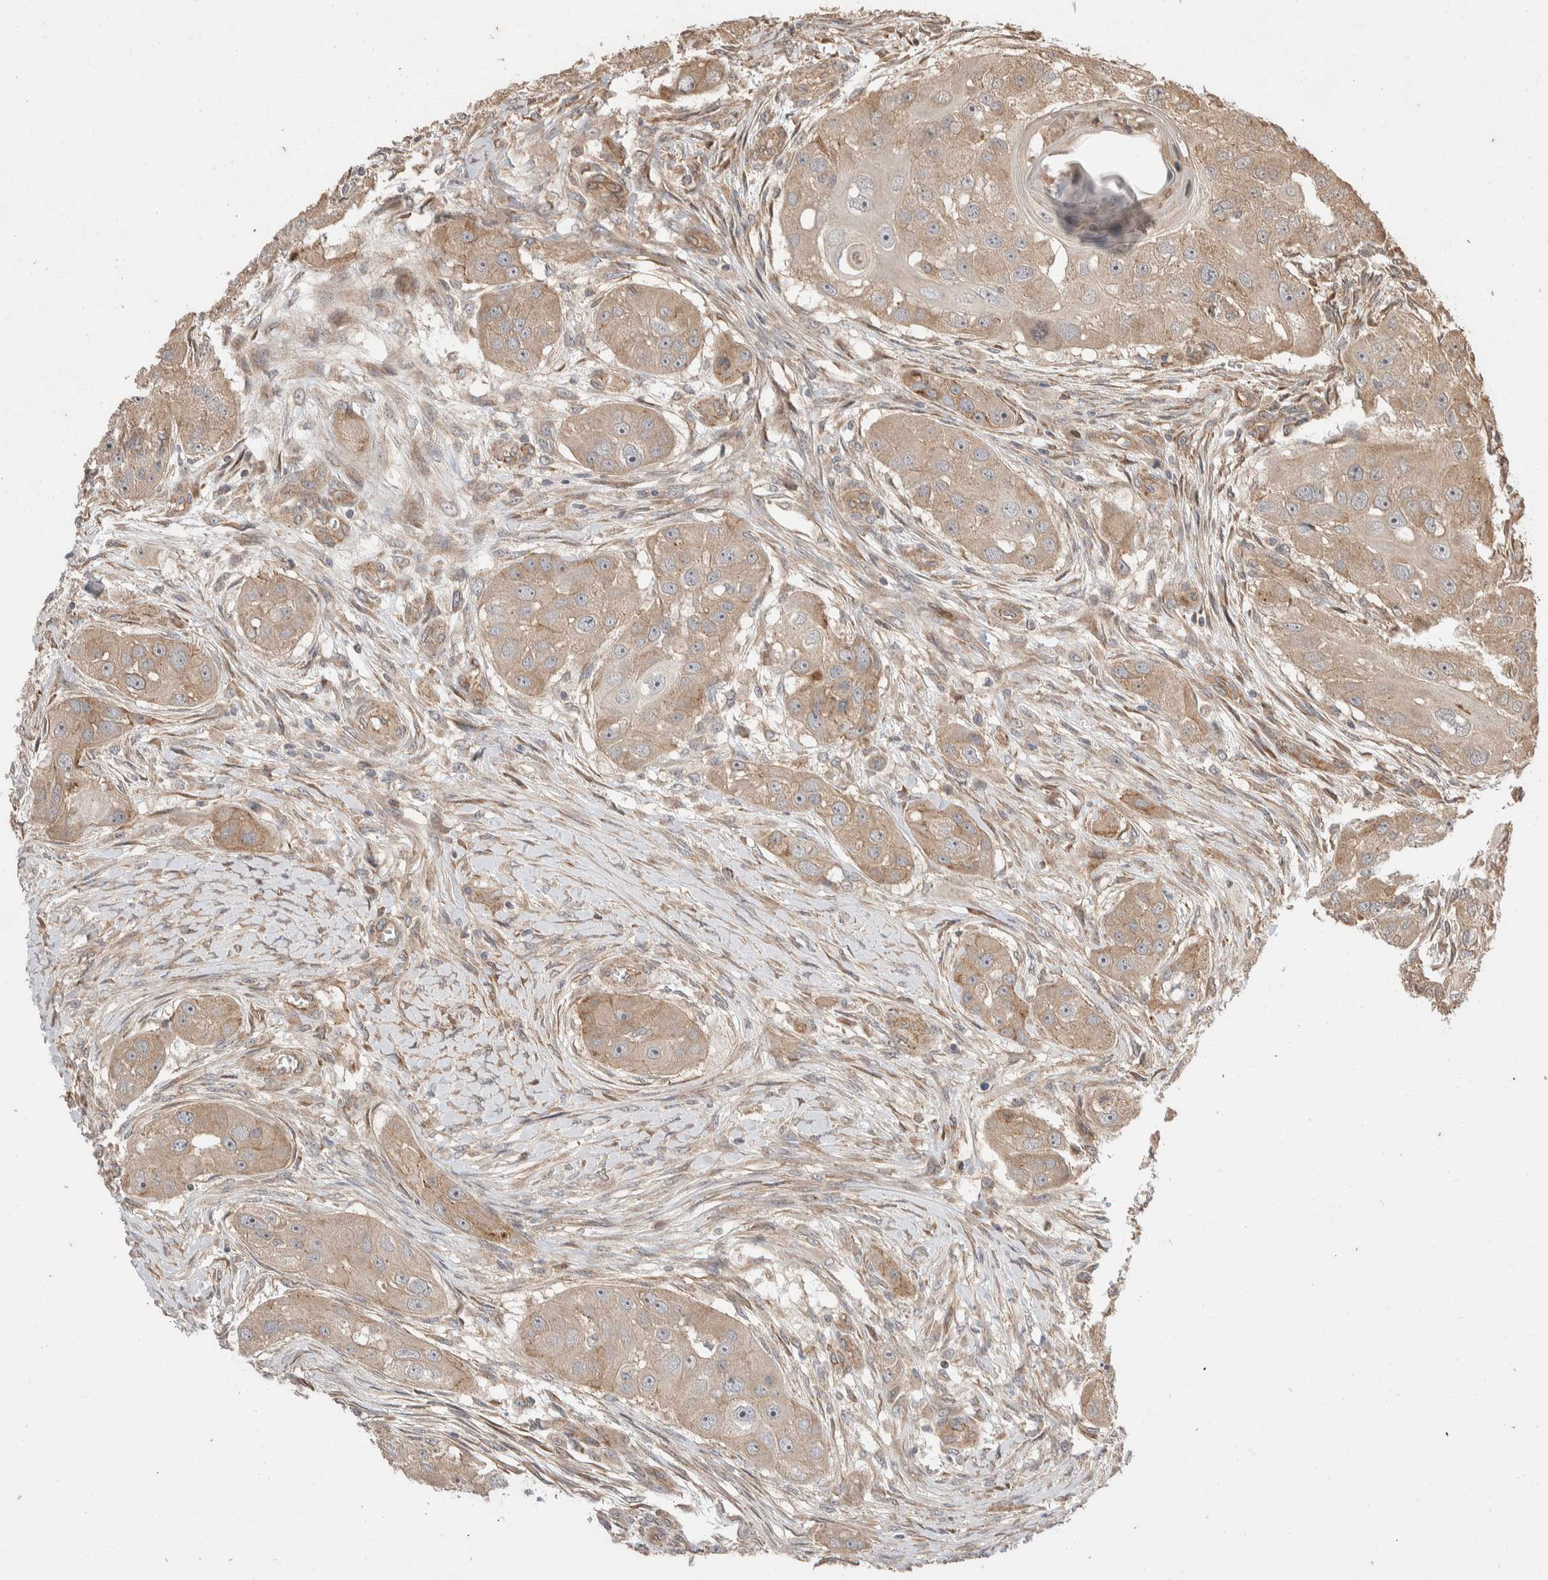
{"staining": {"intensity": "weak", "quantity": ">75%", "location": "cytoplasmic/membranous"}, "tissue": "head and neck cancer", "cell_type": "Tumor cells", "image_type": "cancer", "snomed": [{"axis": "morphology", "description": "Normal tissue, NOS"}, {"axis": "morphology", "description": "Squamous cell carcinoma, NOS"}, {"axis": "topography", "description": "Skeletal muscle"}, {"axis": "topography", "description": "Head-Neck"}], "caption": "This photomicrograph demonstrates head and neck cancer stained with immunohistochemistry to label a protein in brown. The cytoplasmic/membranous of tumor cells show weak positivity for the protein. Nuclei are counter-stained blue.", "gene": "ERC1", "patient": {"sex": "male", "age": 51}}